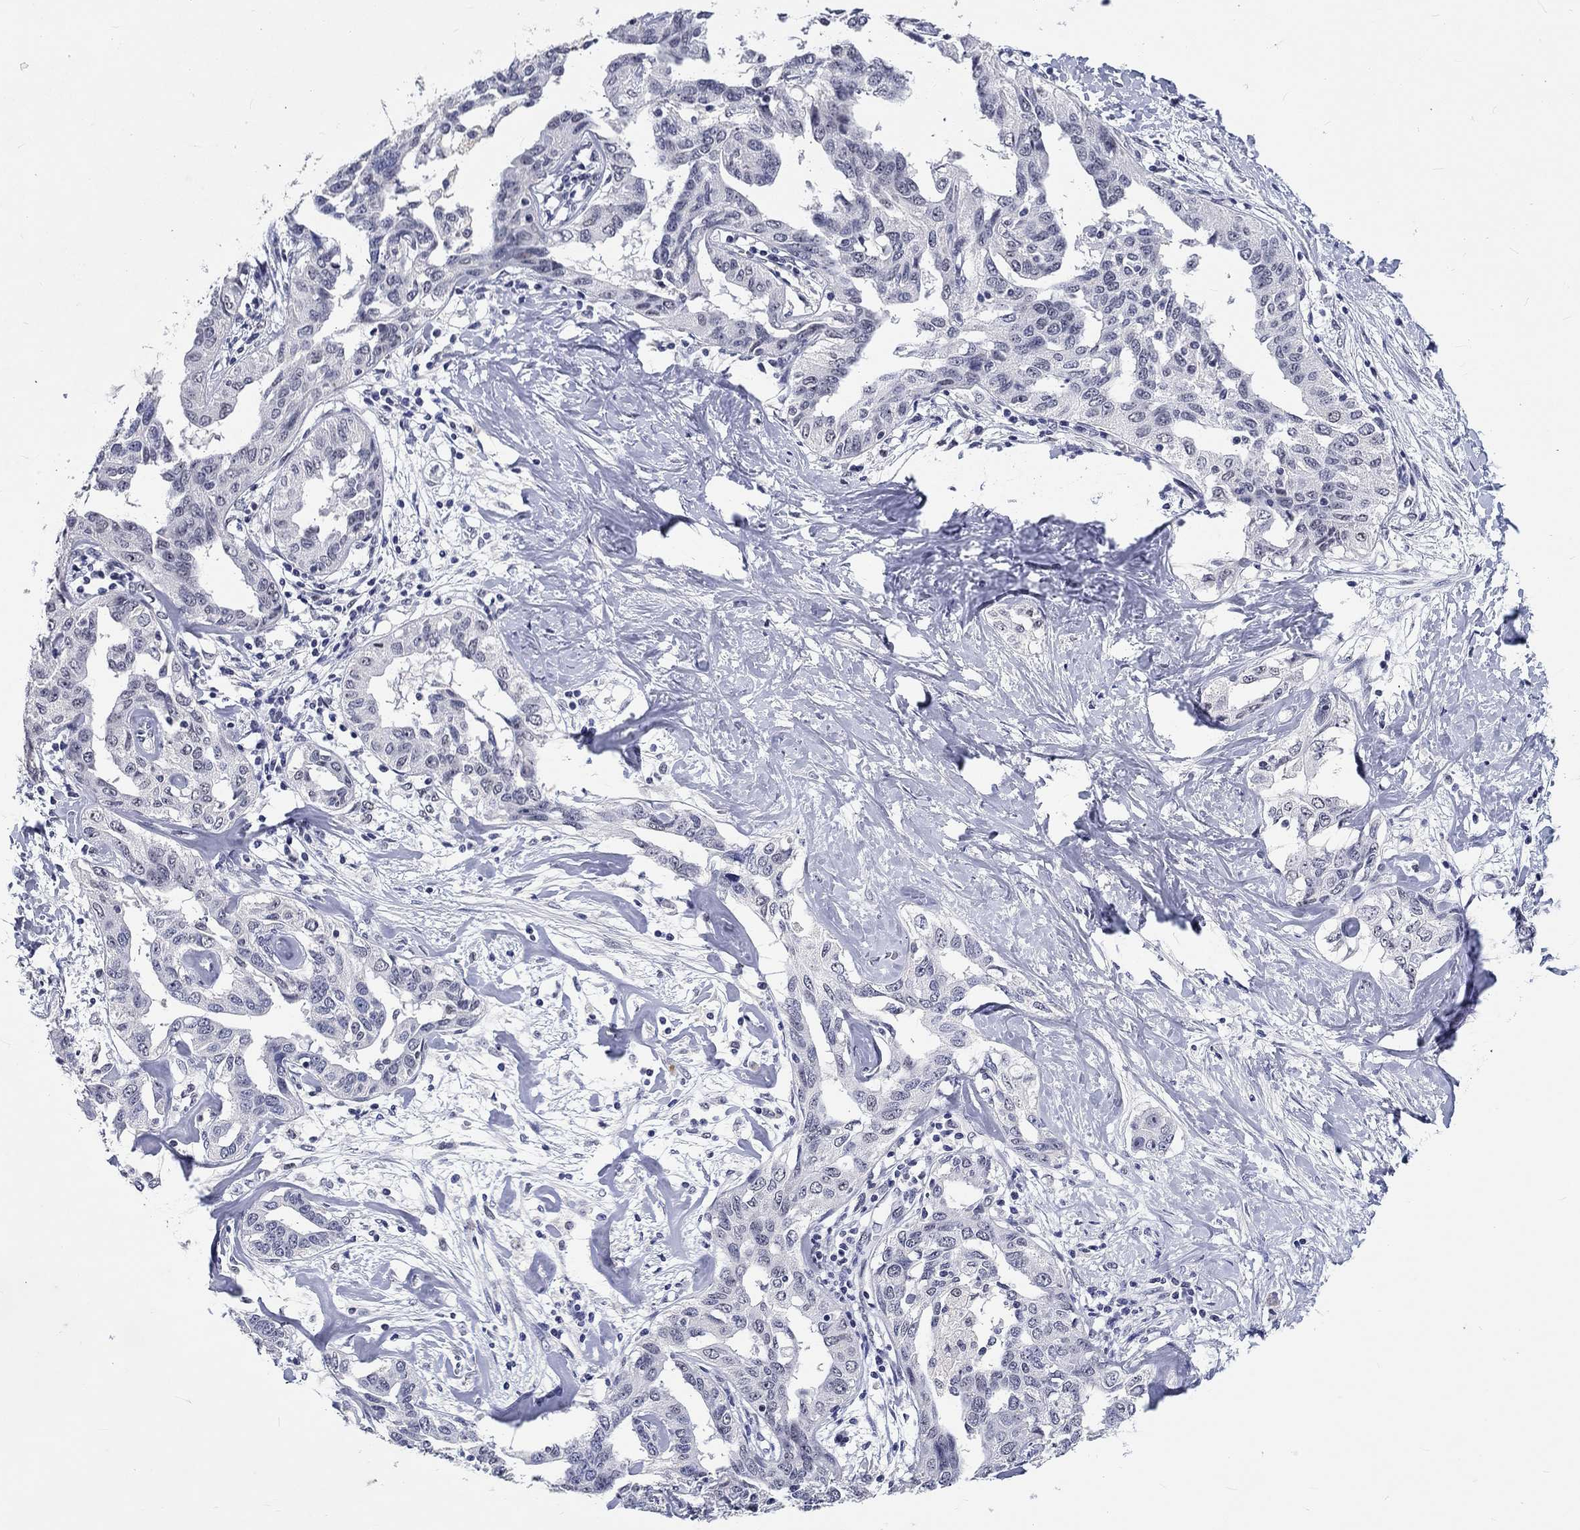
{"staining": {"intensity": "negative", "quantity": "none", "location": "none"}, "tissue": "liver cancer", "cell_type": "Tumor cells", "image_type": "cancer", "snomed": [{"axis": "morphology", "description": "Cholangiocarcinoma"}, {"axis": "topography", "description": "Liver"}], "caption": "Histopathology image shows no protein staining in tumor cells of liver cholangiocarcinoma tissue.", "gene": "GRIN1", "patient": {"sex": "male", "age": 59}}